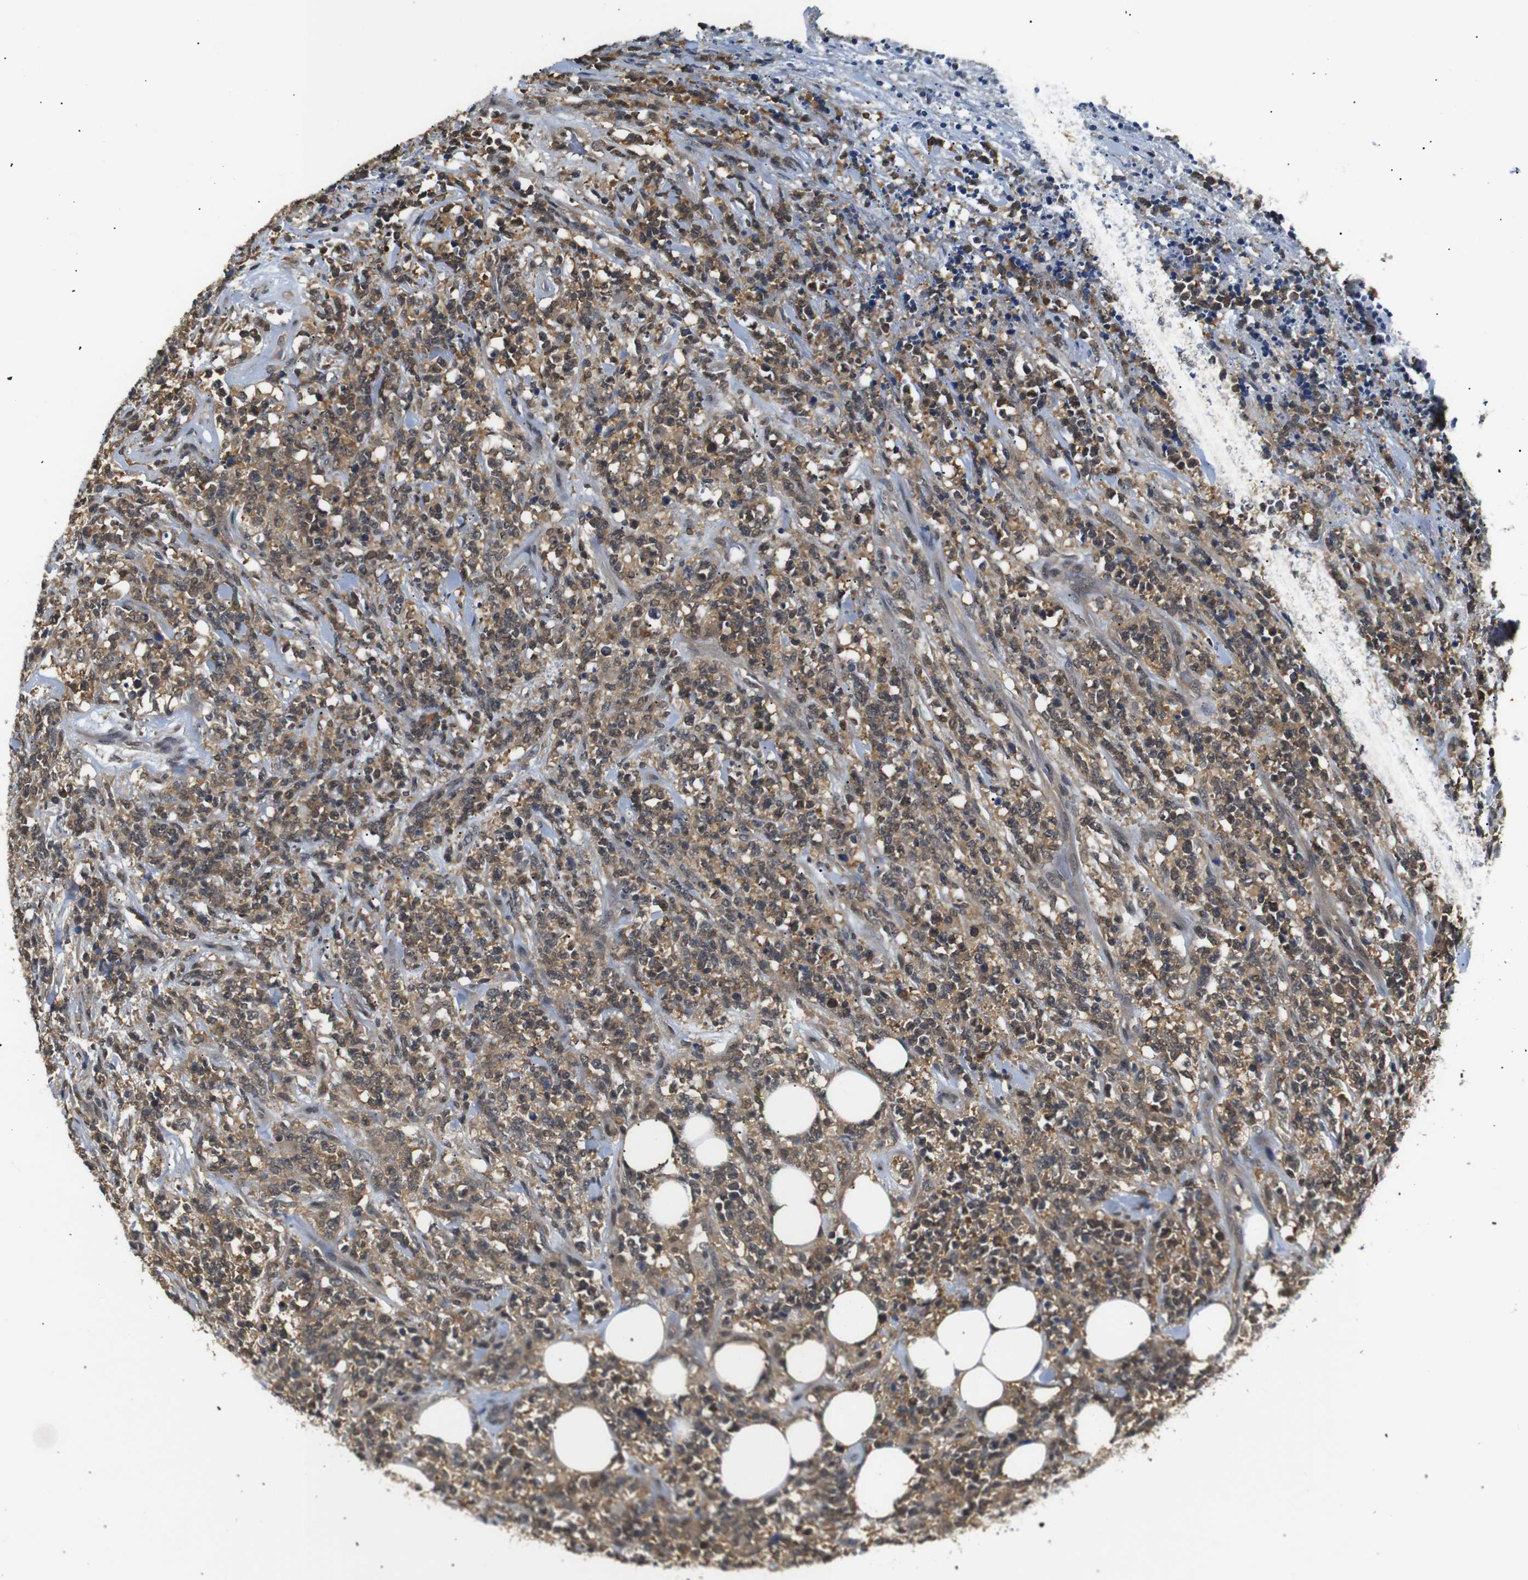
{"staining": {"intensity": "weak", "quantity": "25%-75%", "location": "cytoplasmic/membranous,nuclear"}, "tissue": "lymphoma", "cell_type": "Tumor cells", "image_type": "cancer", "snomed": [{"axis": "morphology", "description": "Malignant lymphoma, non-Hodgkin's type, High grade"}, {"axis": "topography", "description": "Soft tissue"}], "caption": "Tumor cells show low levels of weak cytoplasmic/membranous and nuclear positivity in about 25%-75% of cells in human high-grade malignant lymphoma, non-Hodgkin's type.", "gene": "UBXN1", "patient": {"sex": "male", "age": 18}}